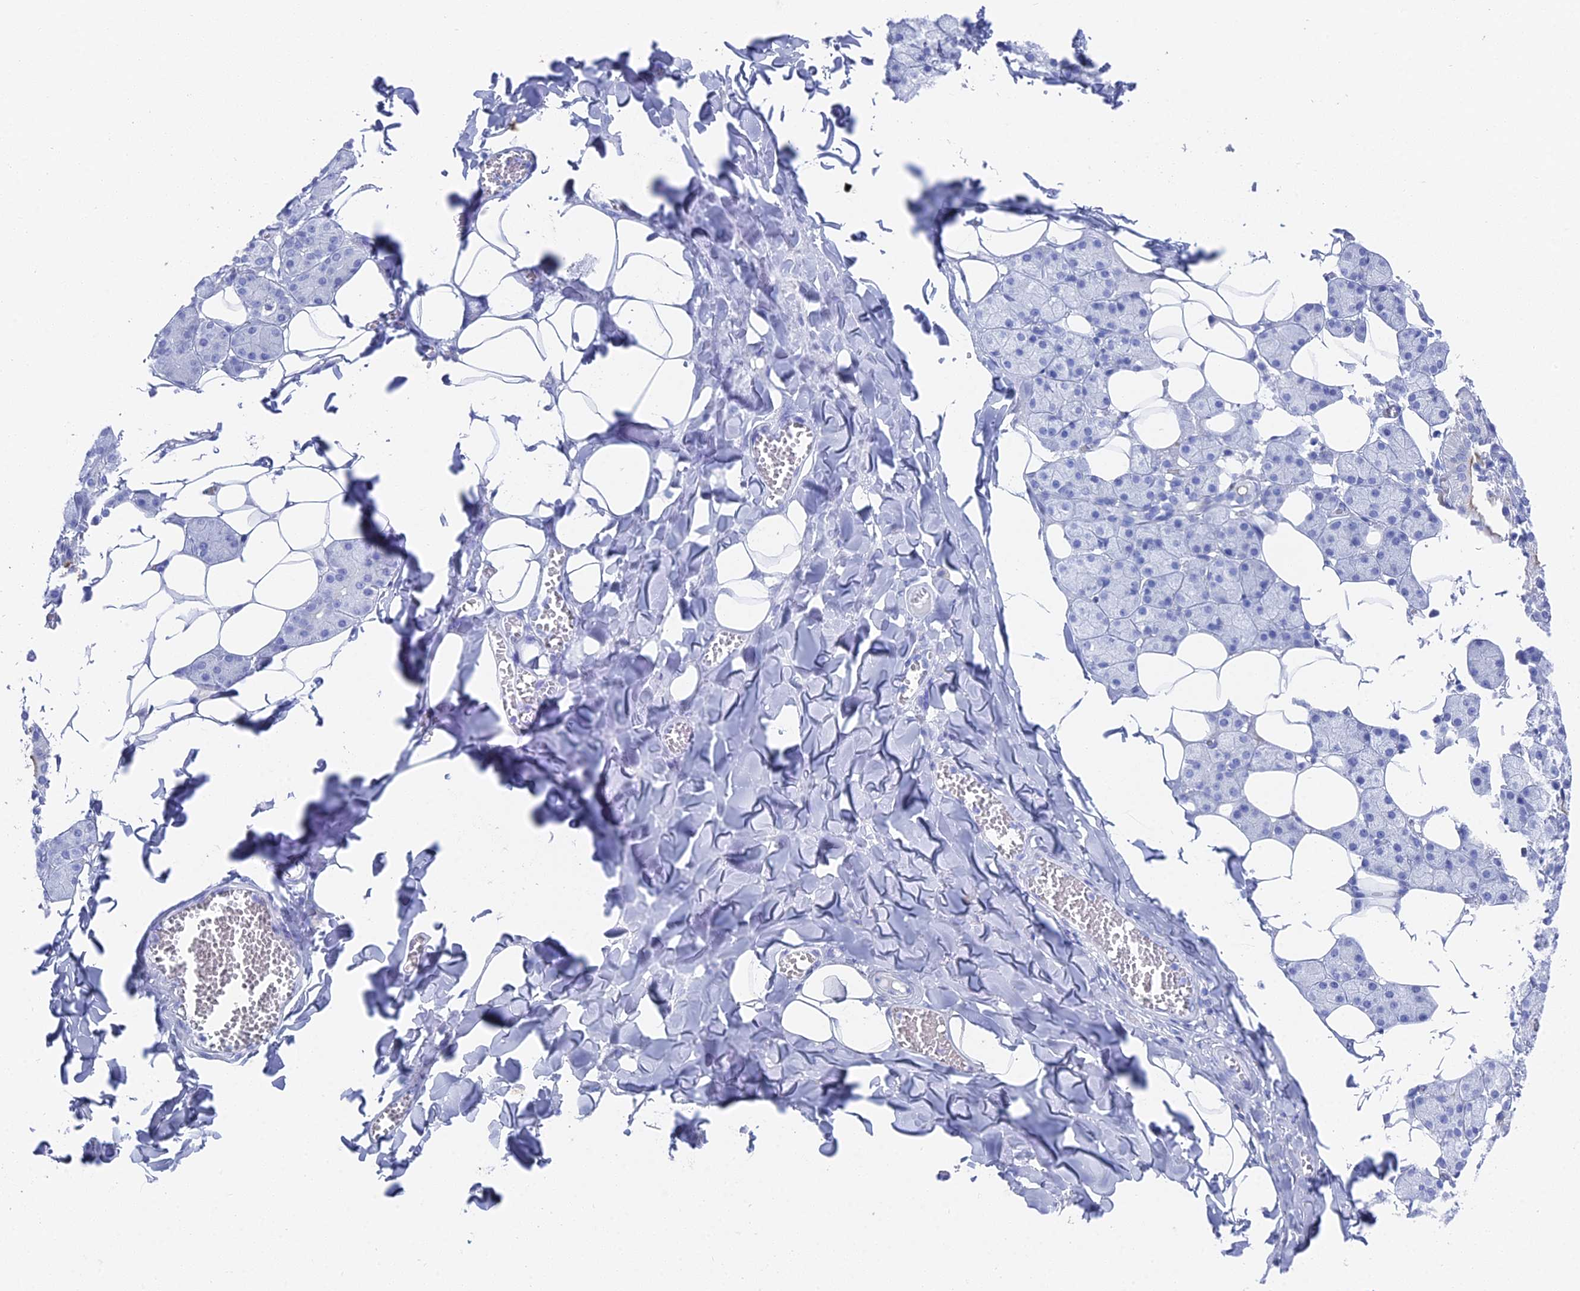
{"staining": {"intensity": "moderate", "quantity": "<25%", "location": "cytoplasmic/membranous"}, "tissue": "salivary gland", "cell_type": "Glandular cells", "image_type": "normal", "snomed": [{"axis": "morphology", "description": "Normal tissue, NOS"}, {"axis": "topography", "description": "Salivary gland"}], "caption": "This is a micrograph of immunohistochemistry (IHC) staining of normal salivary gland, which shows moderate staining in the cytoplasmic/membranous of glandular cells.", "gene": "ENPP3", "patient": {"sex": "female", "age": 33}}